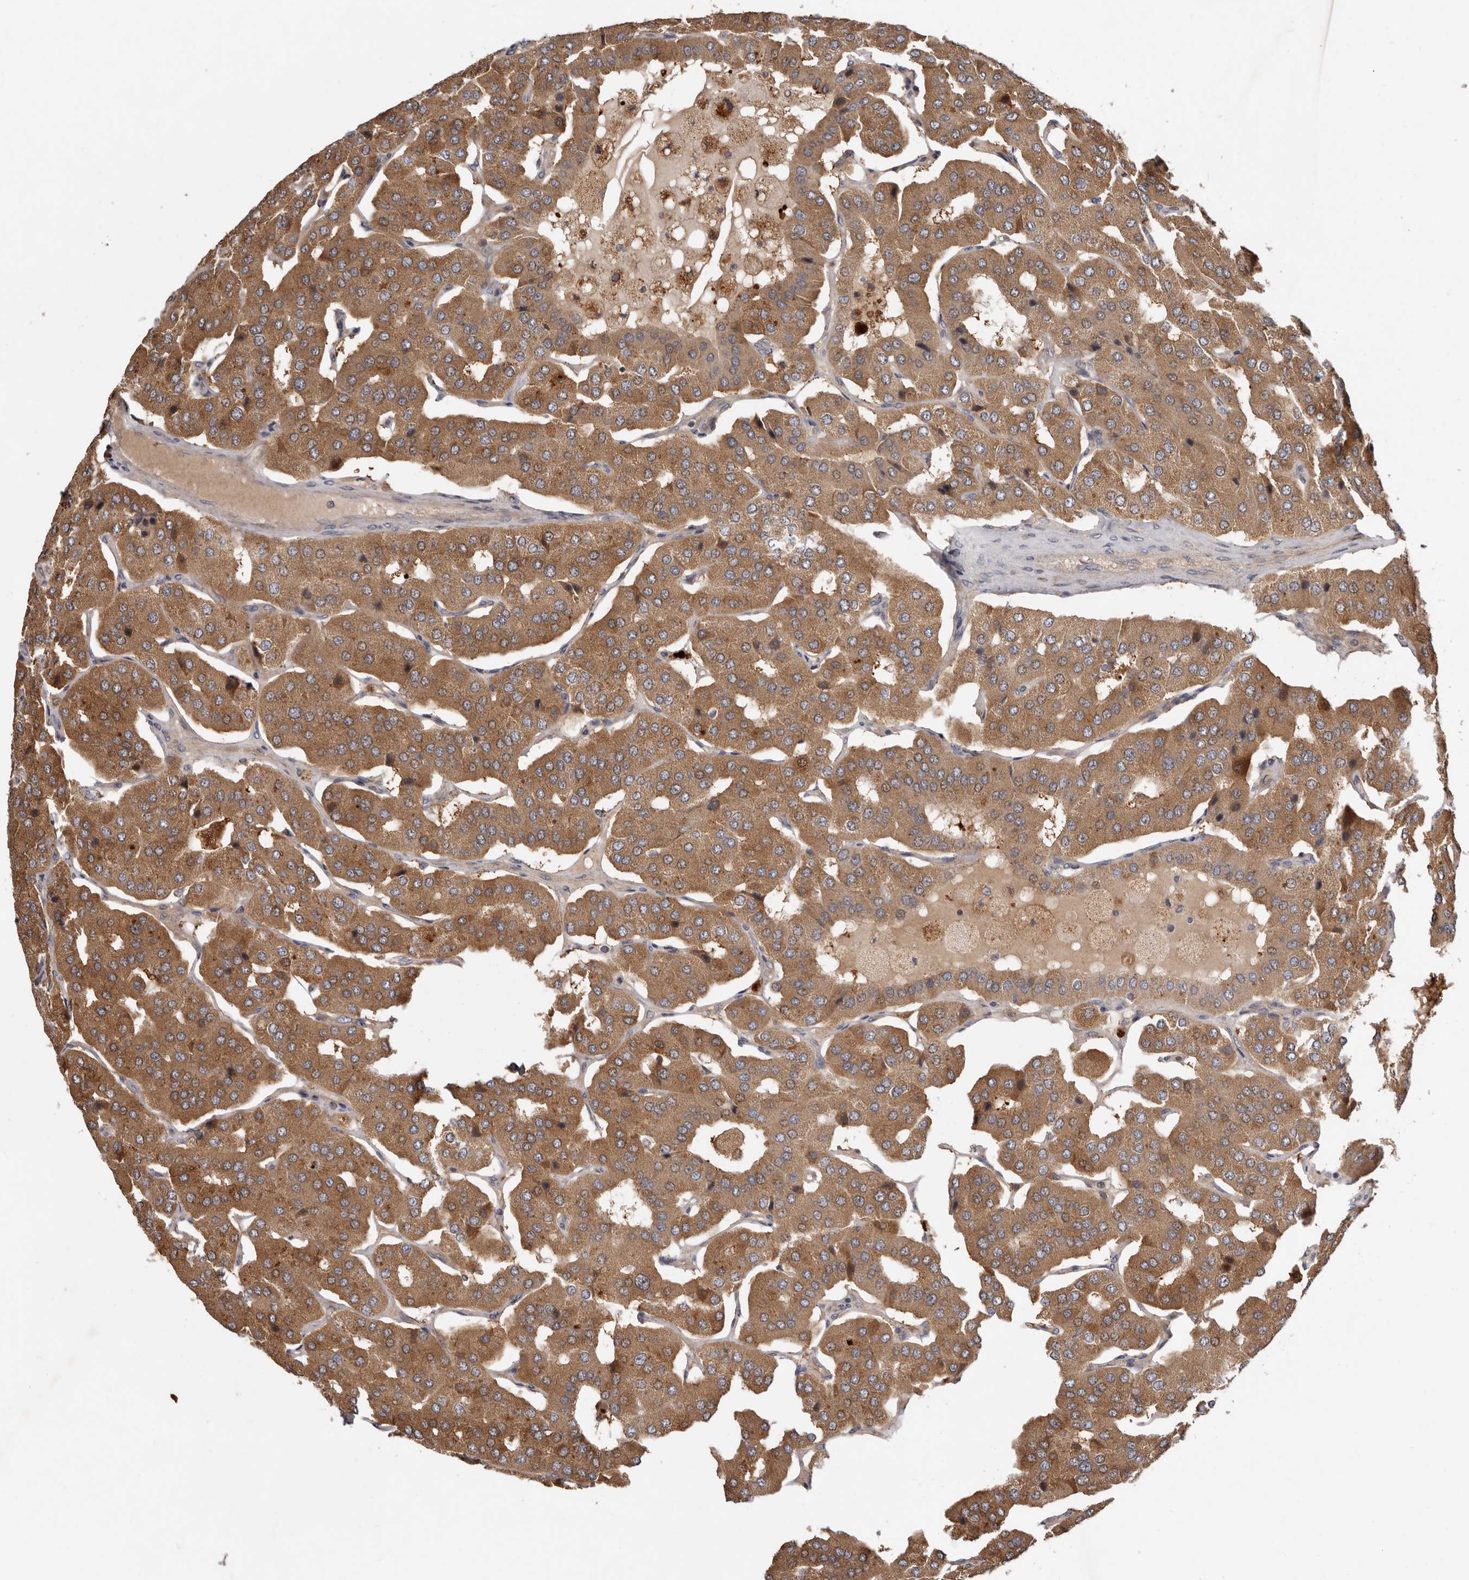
{"staining": {"intensity": "moderate", "quantity": ">75%", "location": "cytoplasmic/membranous"}, "tissue": "parathyroid gland", "cell_type": "Glandular cells", "image_type": "normal", "snomed": [{"axis": "morphology", "description": "Normal tissue, NOS"}, {"axis": "morphology", "description": "Adenoma, NOS"}, {"axis": "topography", "description": "Parathyroid gland"}], "caption": "Glandular cells reveal medium levels of moderate cytoplasmic/membranous expression in approximately >75% of cells in benign parathyroid gland.", "gene": "GOT1L1", "patient": {"sex": "female", "age": 86}}